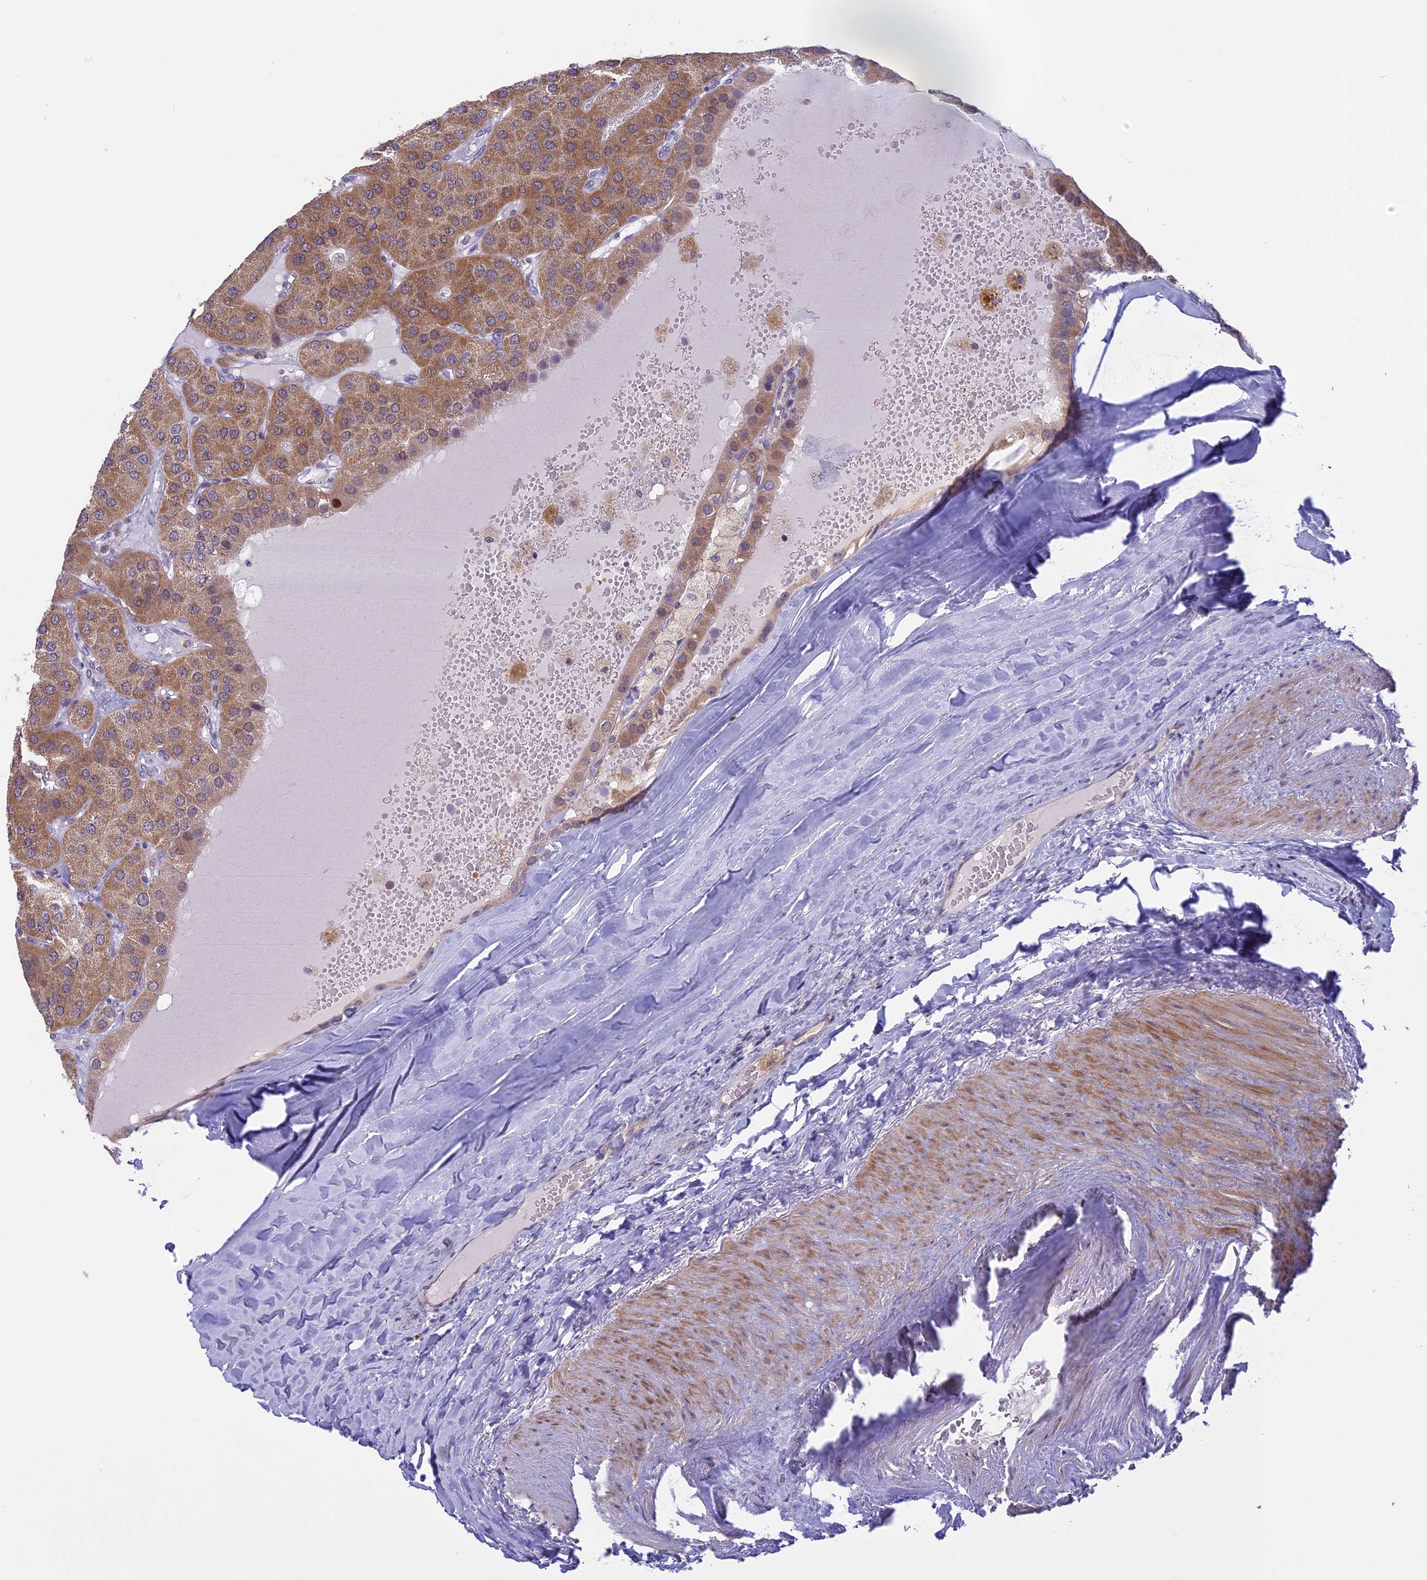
{"staining": {"intensity": "moderate", "quantity": ">75%", "location": "cytoplasmic/membranous"}, "tissue": "parathyroid gland", "cell_type": "Glandular cells", "image_type": "normal", "snomed": [{"axis": "morphology", "description": "Normal tissue, NOS"}, {"axis": "morphology", "description": "Adenoma, NOS"}, {"axis": "topography", "description": "Parathyroid gland"}], "caption": "A brown stain shows moderate cytoplasmic/membranous expression of a protein in glandular cells of unremarkable human parathyroid gland. (DAB (3,3'-diaminobenzidine) IHC, brown staining for protein, blue staining for nuclei).", "gene": "CORO2A", "patient": {"sex": "female", "age": 86}}